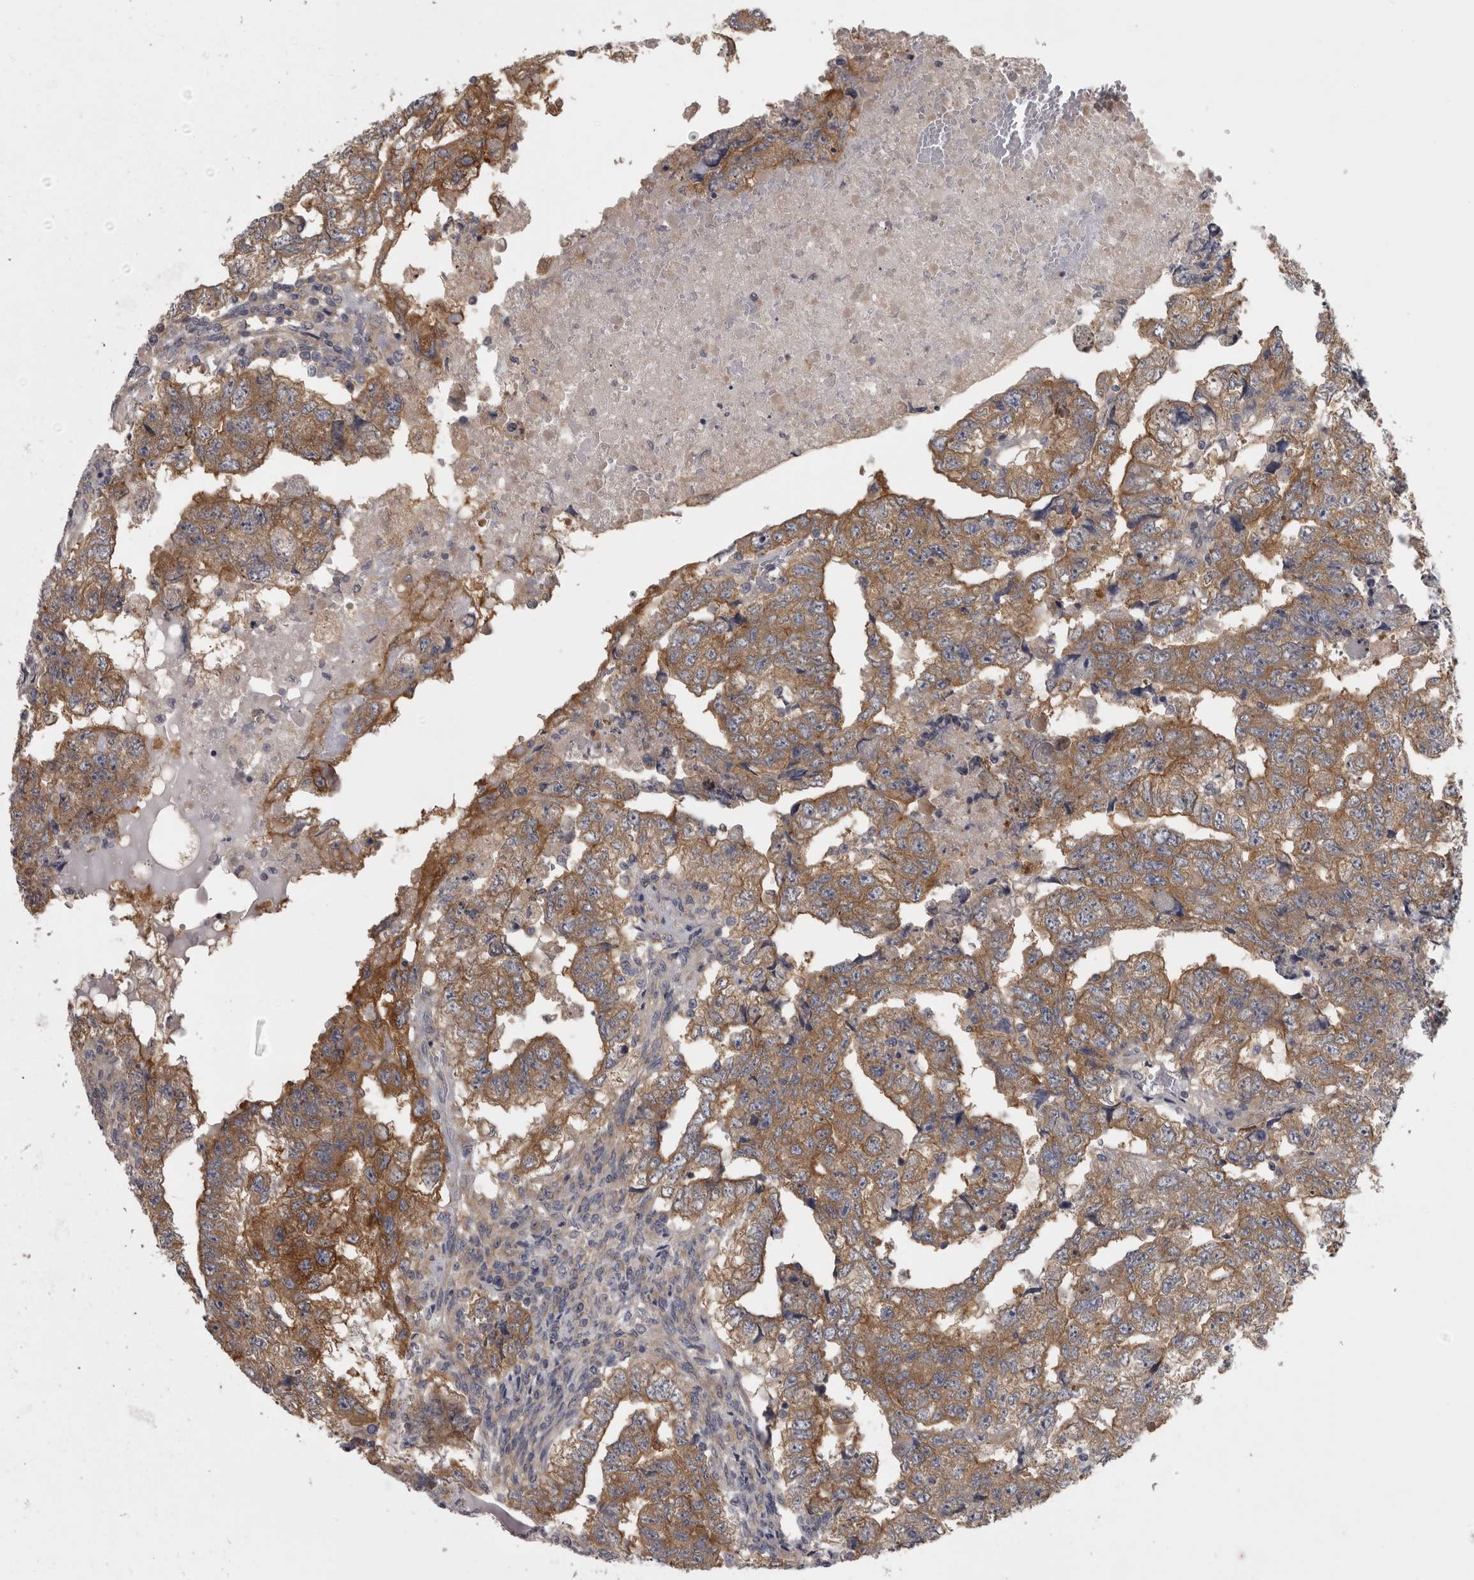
{"staining": {"intensity": "moderate", "quantity": ">75%", "location": "cytoplasmic/membranous"}, "tissue": "testis cancer", "cell_type": "Tumor cells", "image_type": "cancer", "snomed": [{"axis": "morphology", "description": "Carcinoma, Embryonal, NOS"}, {"axis": "topography", "description": "Testis"}], "caption": "Immunohistochemical staining of human embryonal carcinoma (testis) demonstrates moderate cytoplasmic/membranous protein expression in approximately >75% of tumor cells.", "gene": "PRKCI", "patient": {"sex": "male", "age": 36}}